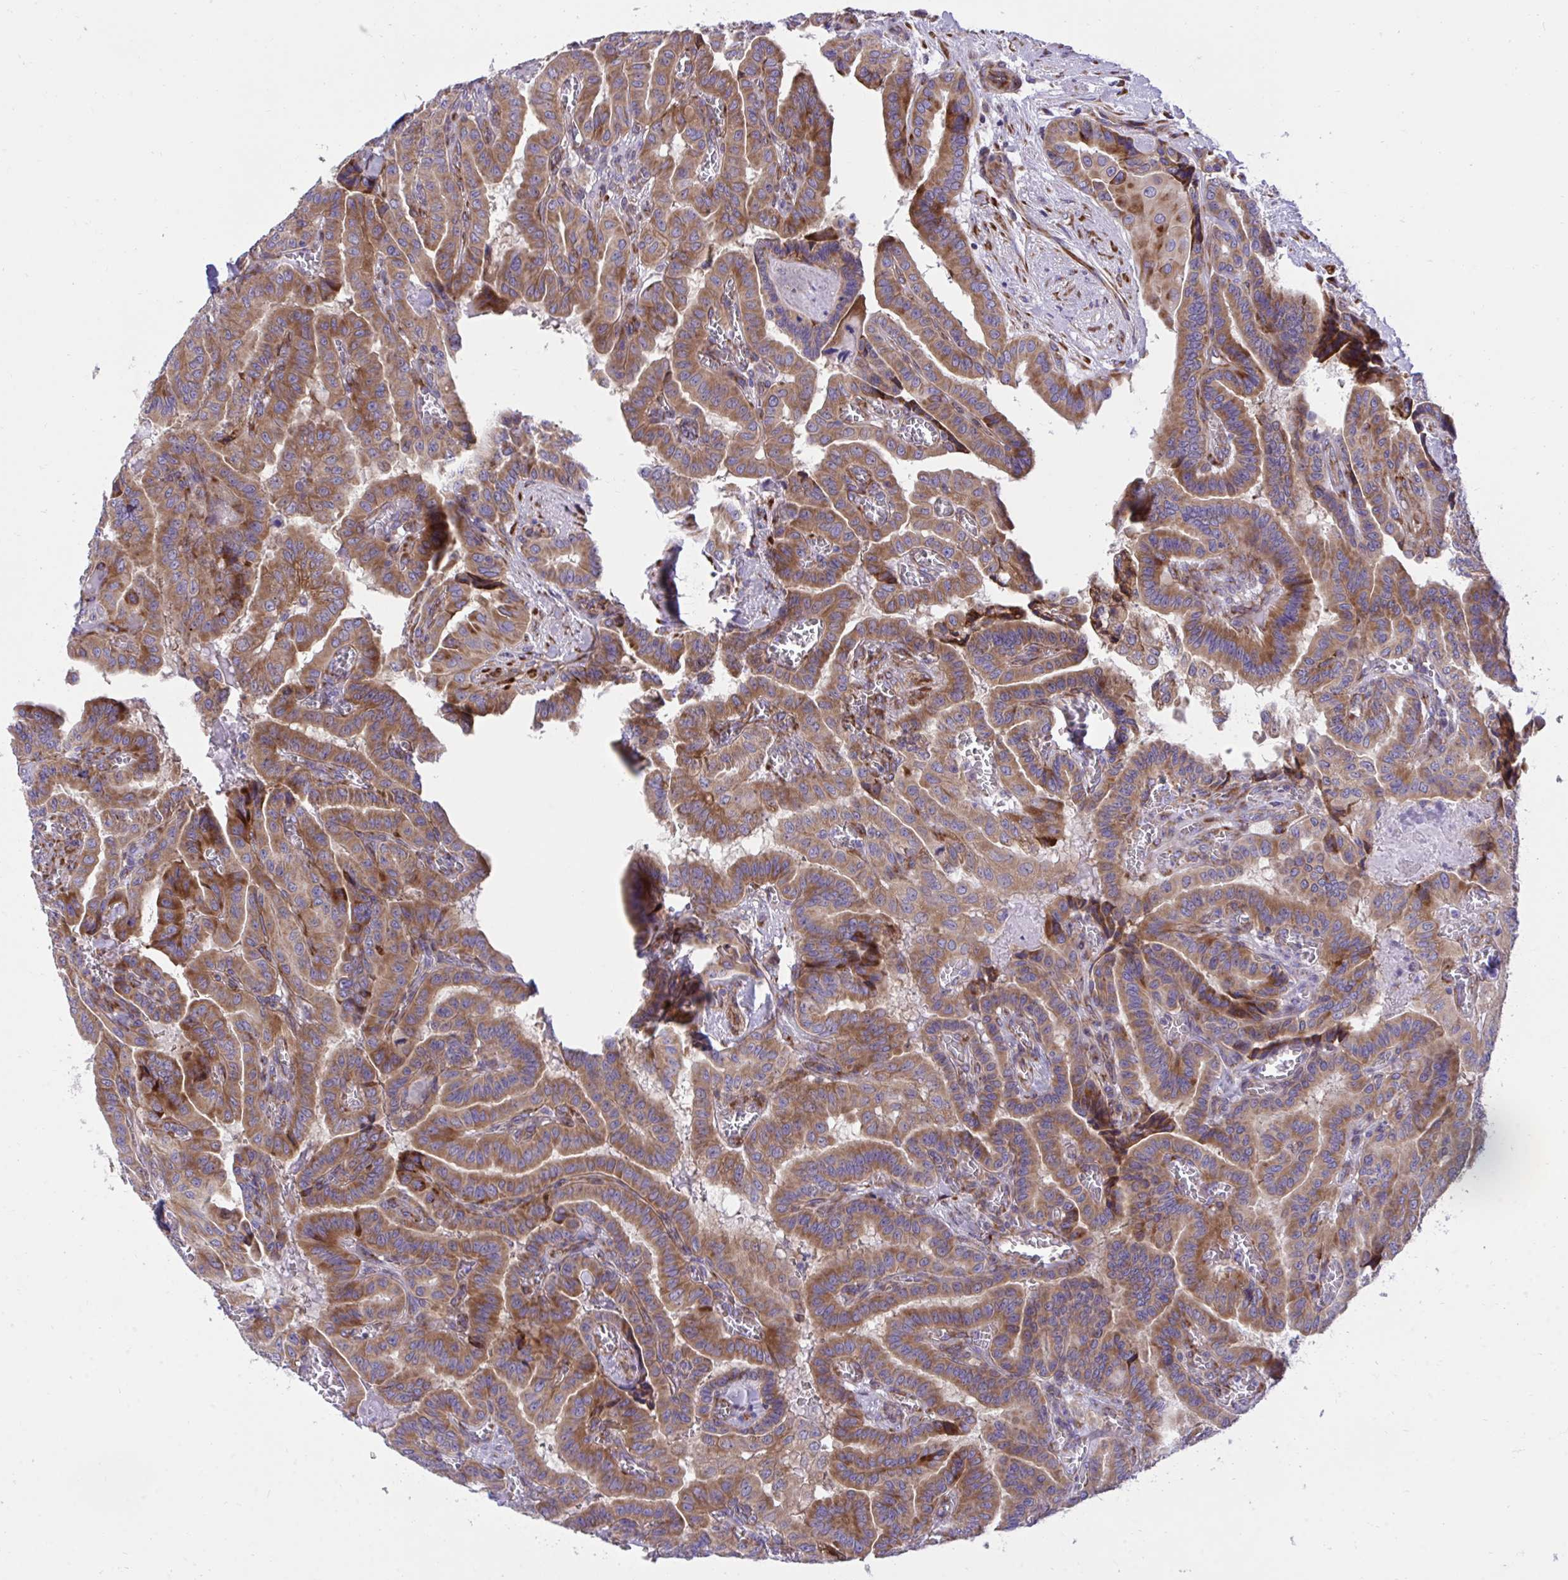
{"staining": {"intensity": "moderate", "quantity": ">75%", "location": "cytoplasmic/membranous"}, "tissue": "thyroid cancer", "cell_type": "Tumor cells", "image_type": "cancer", "snomed": [{"axis": "morphology", "description": "Papillary adenocarcinoma, NOS"}, {"axis": "morphology", "description": "Papillary adenoma metastatic"}, {"axis": "topography", "description": "Thyroid gland"}], "caption": "Thyroid cancer (papillary adenocarcinoma) stained for a protein (brown) reveals moderate cytoplasmic/membranous positive positivity in approximately >75% of tumor cells.", "gene": "RPS15", "patient": {"sex": "male", "age": 87}}